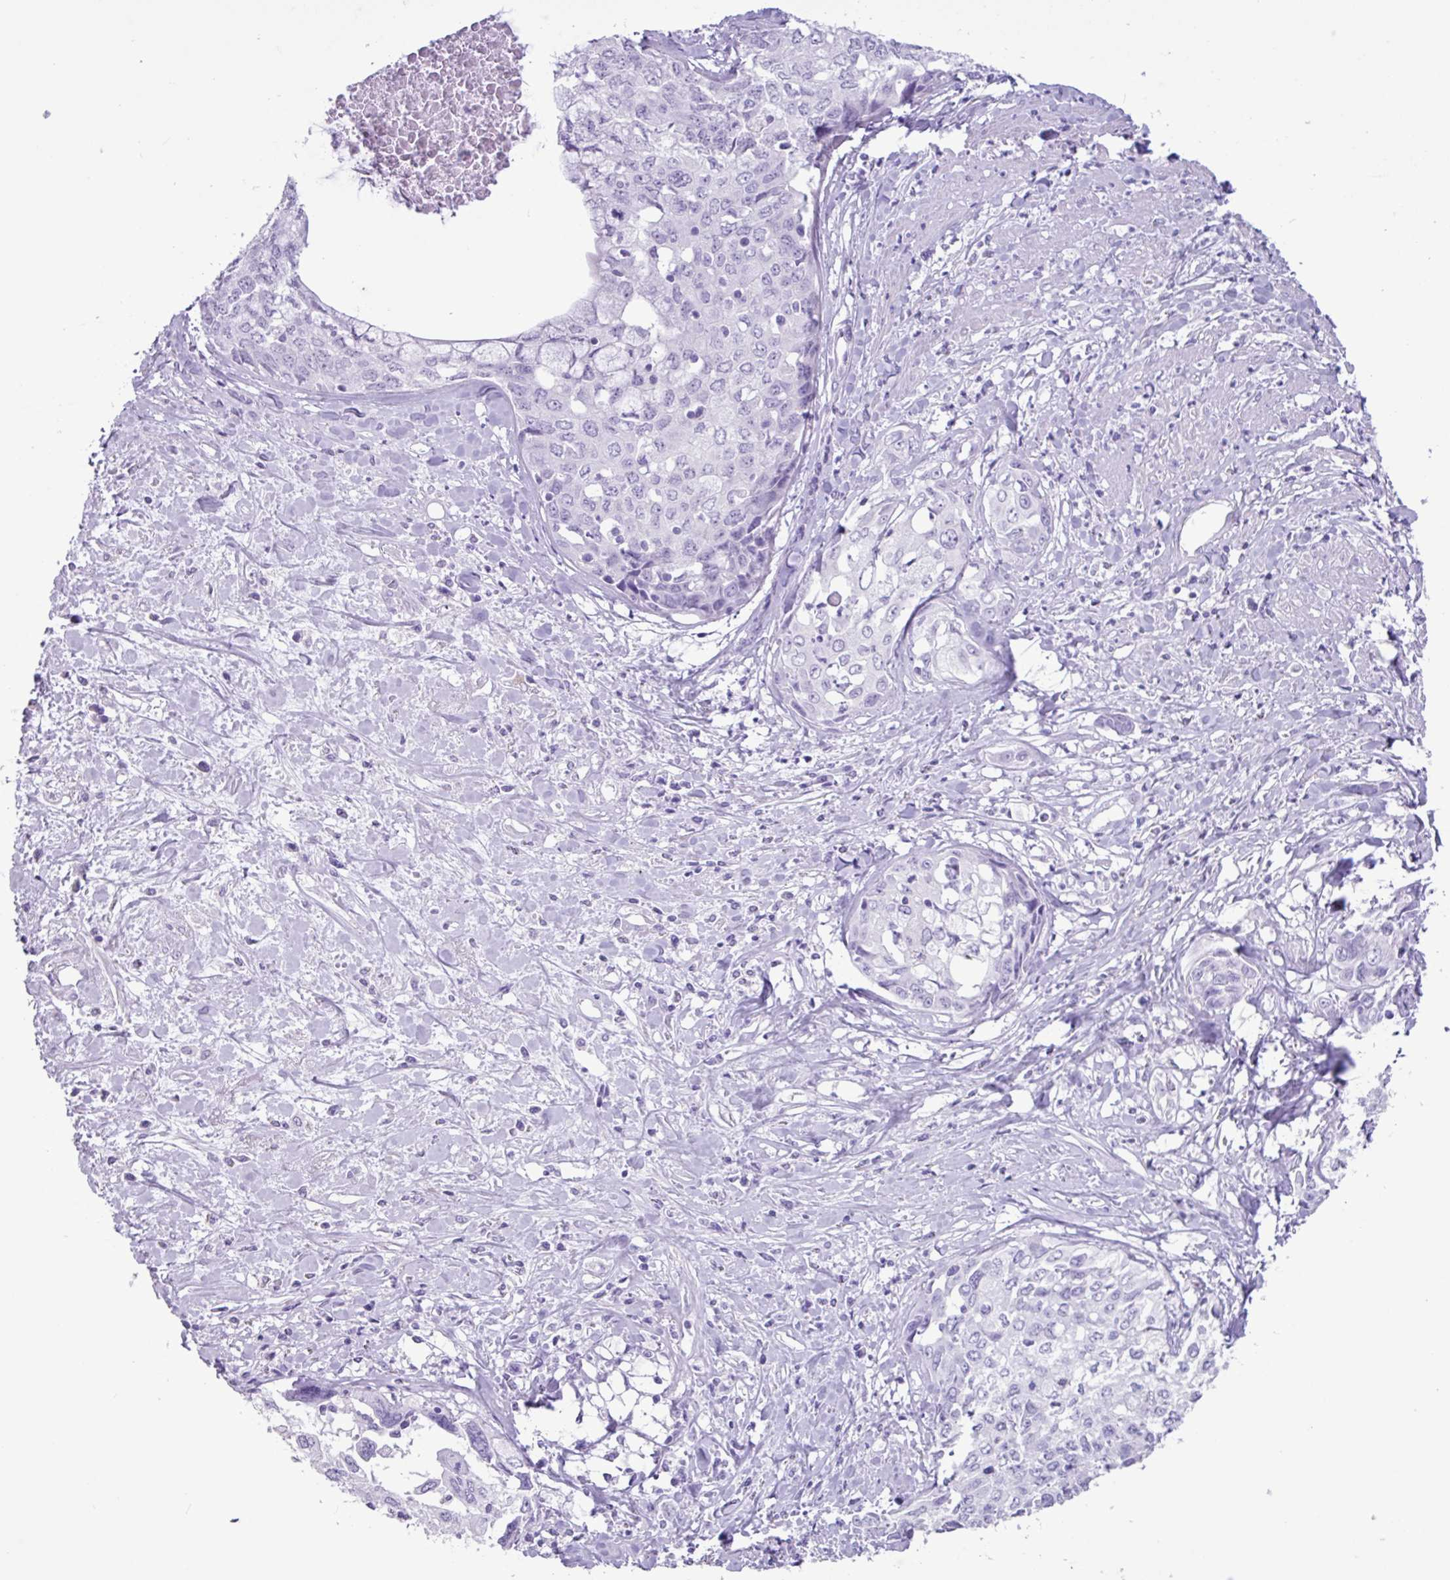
{"staining": {"intensity": "negative", "quantity": "none", "location": "none"}, "tissue": "cervical cancer", "cell_type": "Tumor cells", "image_type": "cancer", "snomed": [{"axis": "morphology", "description": "Squamous cell carcinoma, NOS"}, {"axis": "topography", "description": "Cervix"}], "caption": "Immunohistochemistry (IHC) micrograph of human squamous cell carcinoma (cervical) stained for a protein (brown), which shows no expression in tumor cells.", "gene": "CKMT2", "patient": {"sex": "female", "age": 31}}